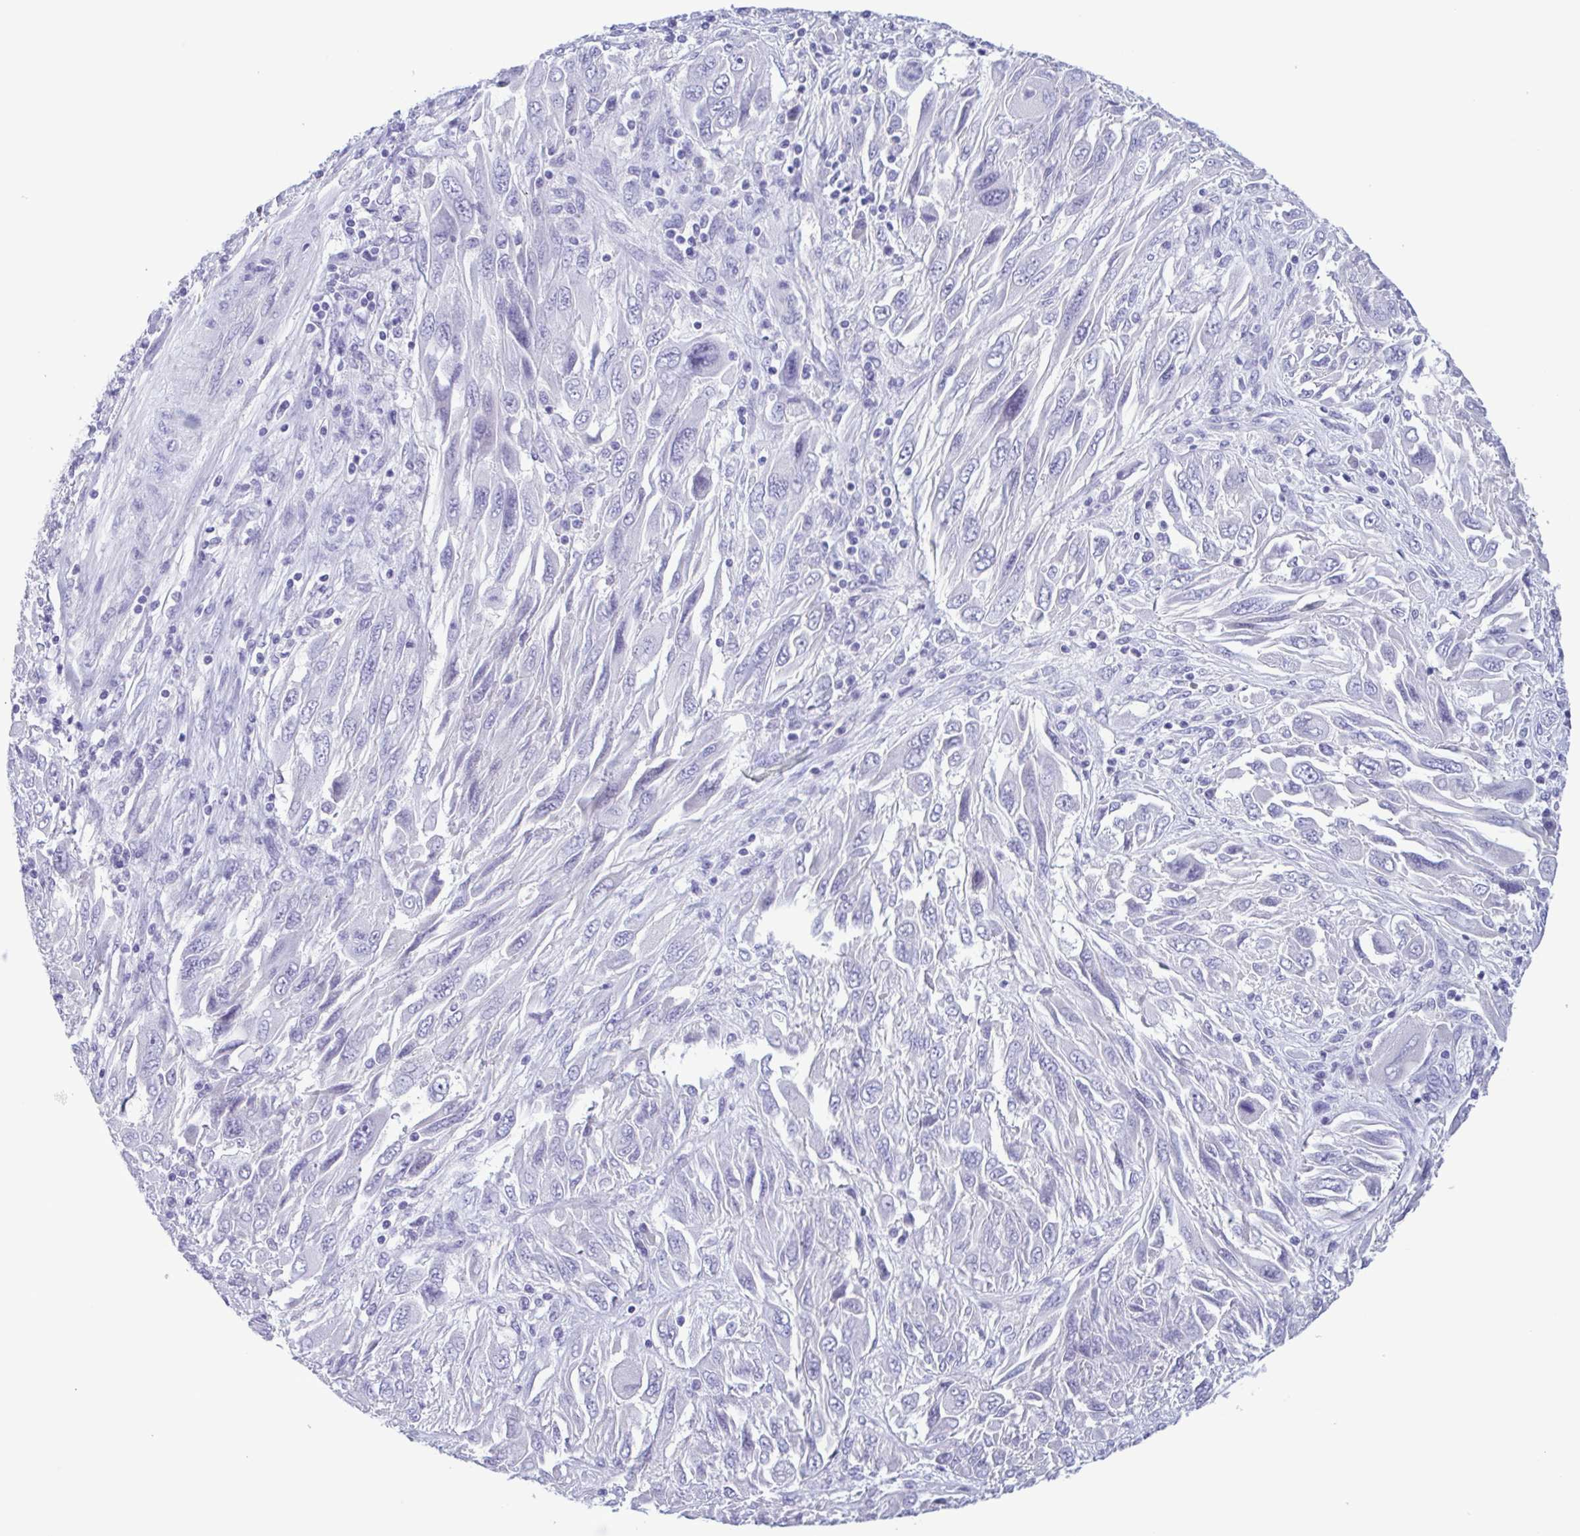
{"staining": {"intensity": "negative", "quantity": "none", "location": "none"}, "tissue": "melanoma", "cell_type": "Tumor cells", "image_type": "cancer", "snomed": [{"axis": "morphology", "description": "Malignant melanoma, NOS"}, {"axis": "topography", "description": "Skin"}], "caption": "This is a image of IHC staining of malignant melanoma, which shows no expression in tumor cells.", "gene": "INAFM1", "patient": {"sex": "female", "age": 91}}